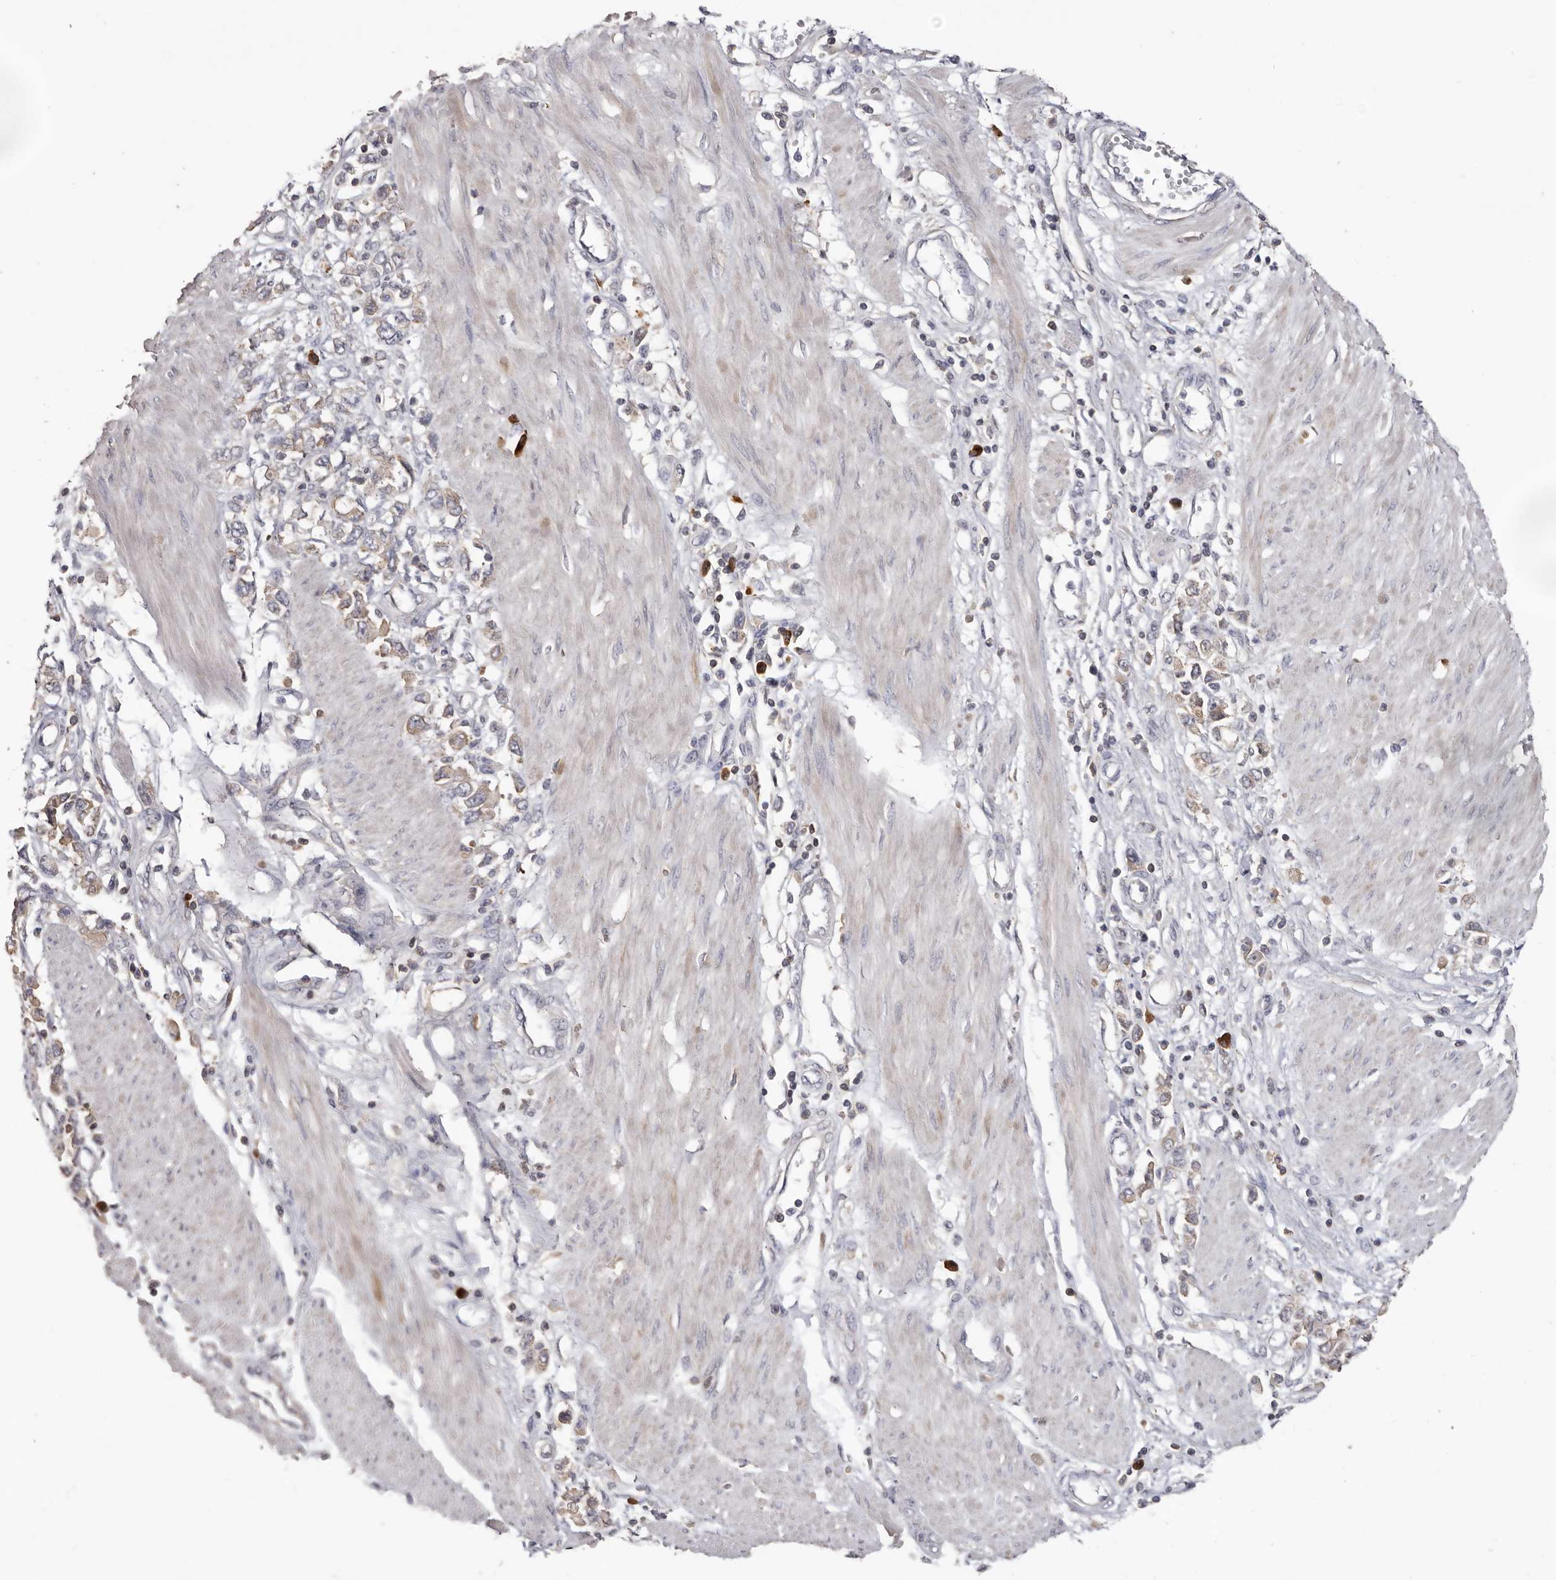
{"staining": {"intensity": "weak", "quantity": "25%-75%", "location": "cytoplasmic/membranous"}, "tissue": "stomach cancer", "cell_type": "Tumor cells", "image_type": "cancer", "snomed": [{"axis": "morphology", "description": "Adenocarcinoma, NOS"}, {"axis": "topography", "description": "Stomach"}], "caption": "Stomach adenocarcinoma was stained to show a protein in brown. There is low levels of weak cytoplasmic/membranous staining in about 25%-75% of tumor cells.", "gene": "HCAR2", "patient": {"sex": "female", "age": 76}}